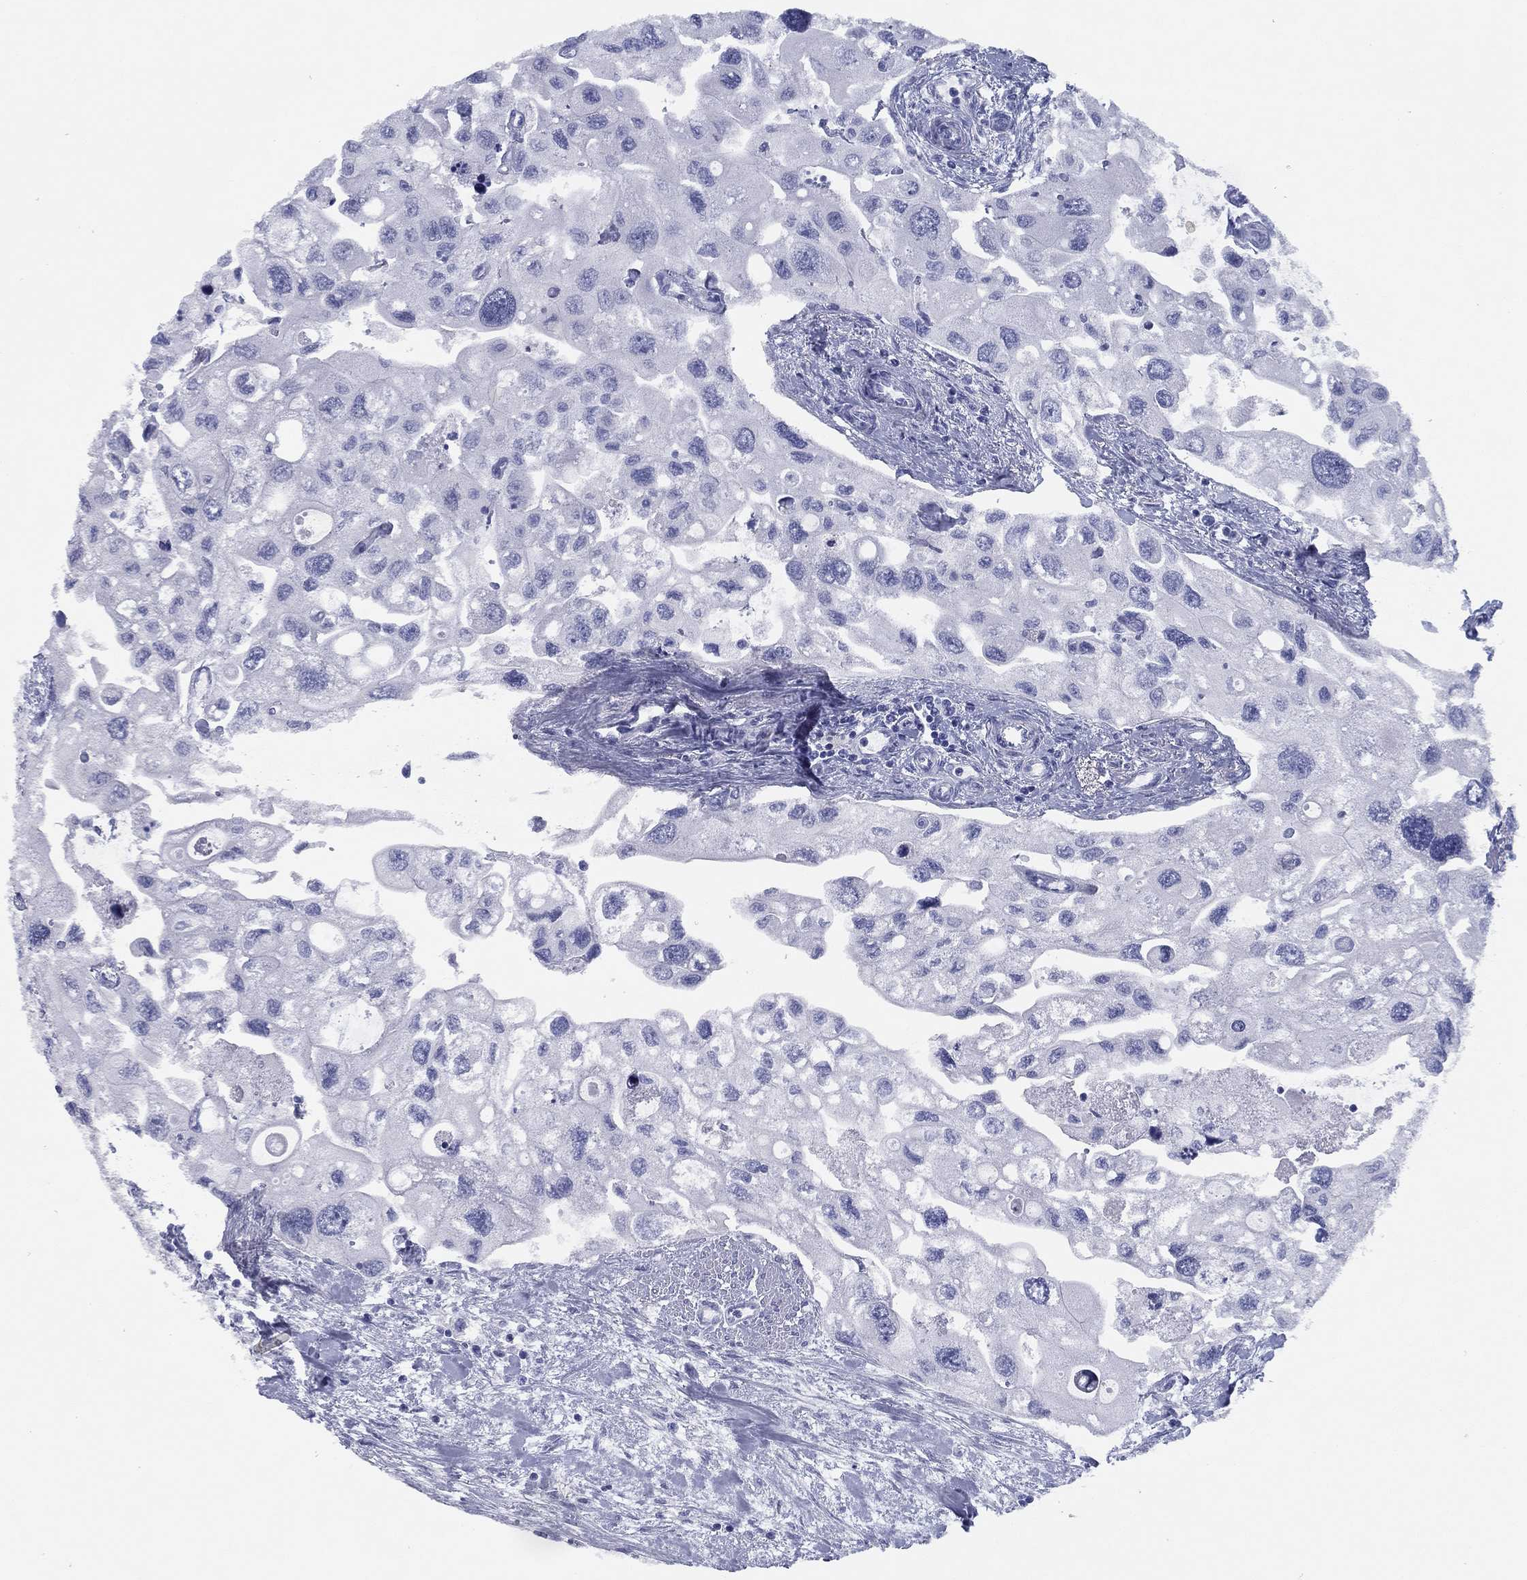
{"staining": {"intensity": "negative", "quantity": "none", "location": "none"}, "tissue": "urothelial cancer", "cell_type": "Tumor cells", "image_type": "cancer", "snomed": [{"axis": "morphology", "description": "Urothelial carcinoma, High grade"}, {"axis": "topography", "description": "Urinary bladder"}], "caption": "A photomicrograph of urothelial cancer stained for a protein demonstrates no brown staining in tumor cells.", "gene": "TMEM252", "patient": {"sex": "male", "age": 59}}